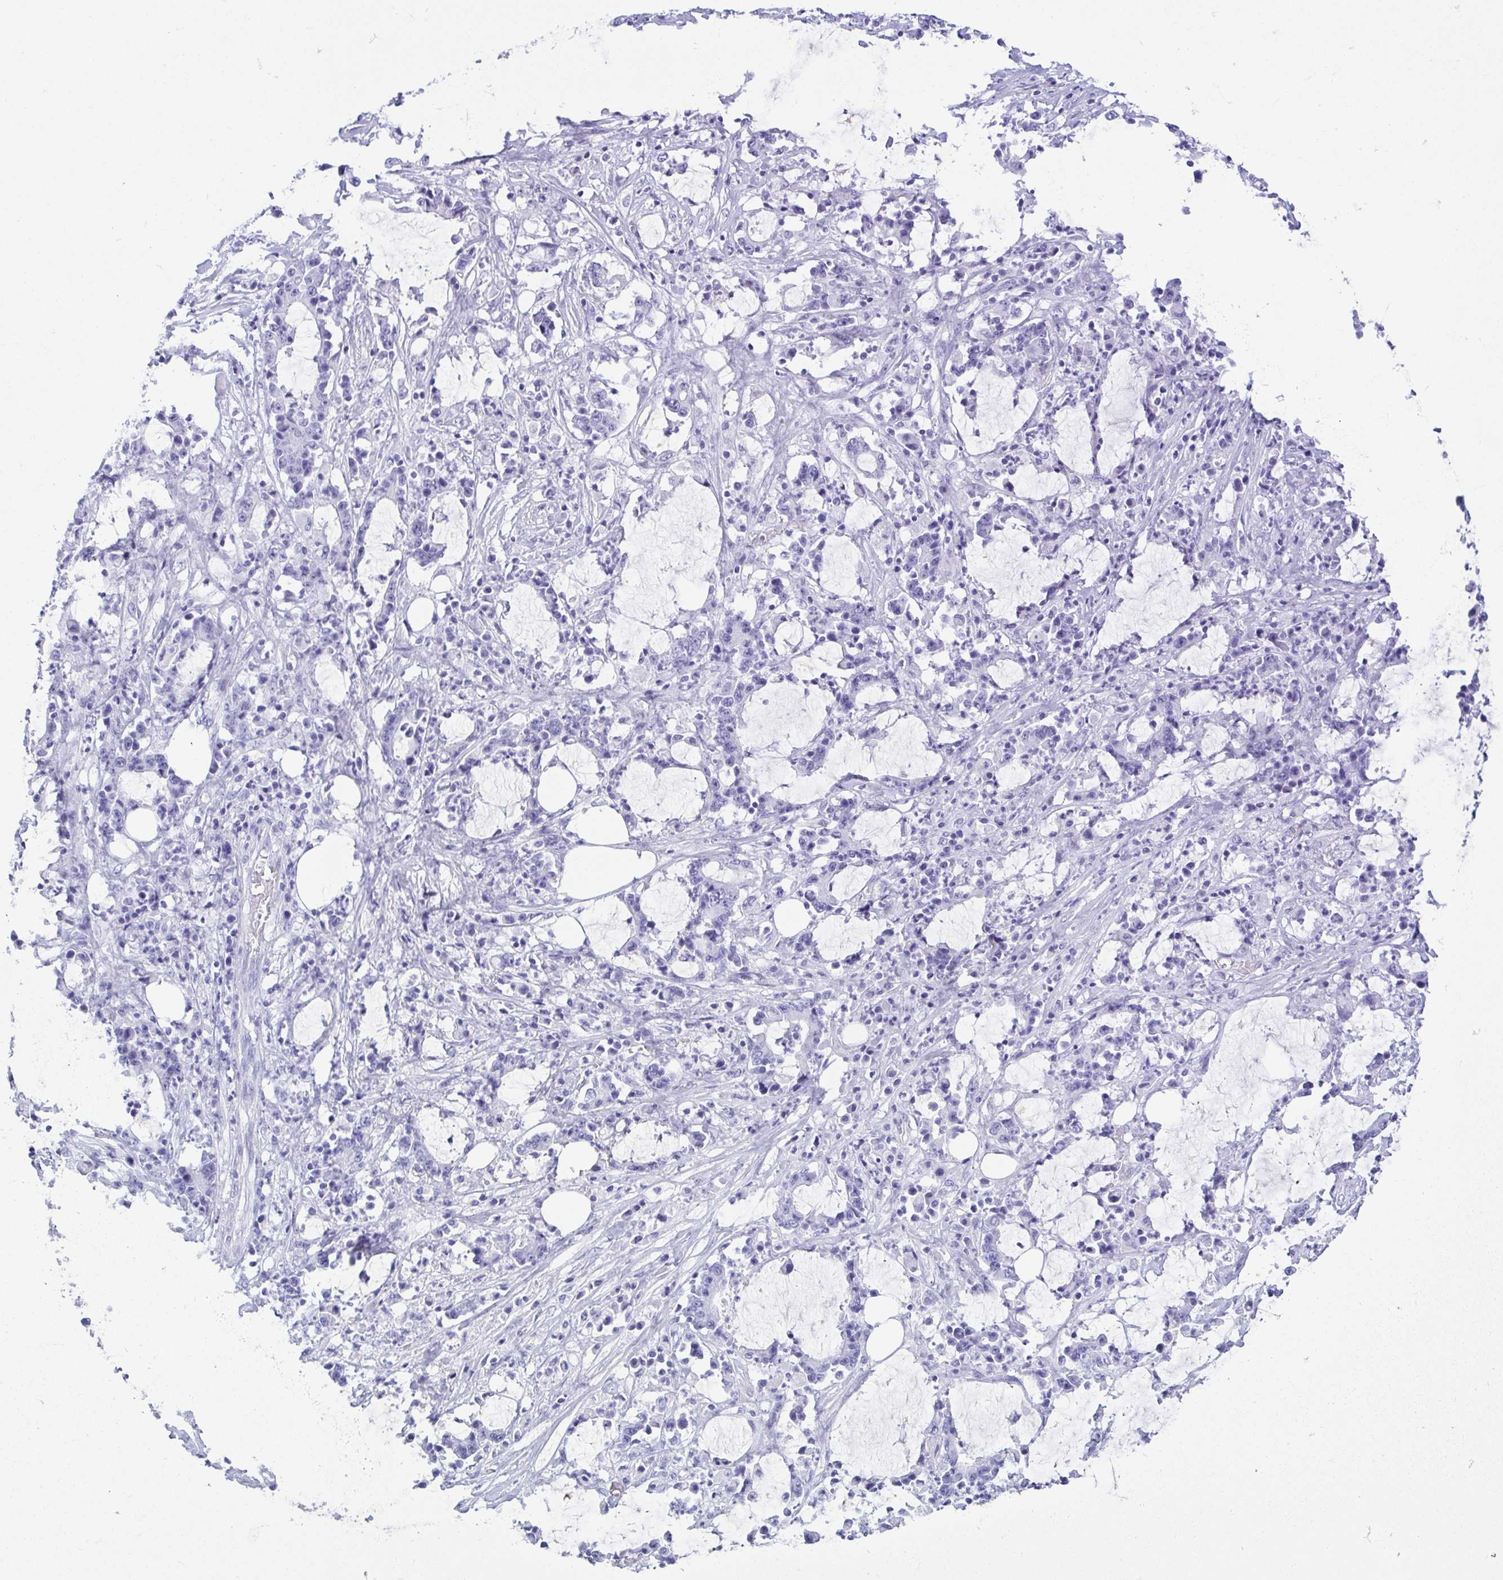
{"staining": {"intensity": "negative", "quantity": "none", "location": "none"}, "tissue": "stomach cancer", "cell_type": "Tumor cells", "image_type": "cancer", "snomed": [{"axis": "morphology", "description": "Adenocarcinoma, NOS"}, {"axis": "topography", "description": "Stomach, upper"}], "caption": "Tumor cells show no significant protein positivity in stomach cancer (adenocarcinoma). The staining was performed using DAB to visualize the protein expression in brown, while the nuclei were stained in blue with hematoxylin (Magnification: 20x).", "gene": "GKN1", "patient": {"sex": "male", "age": 68}}